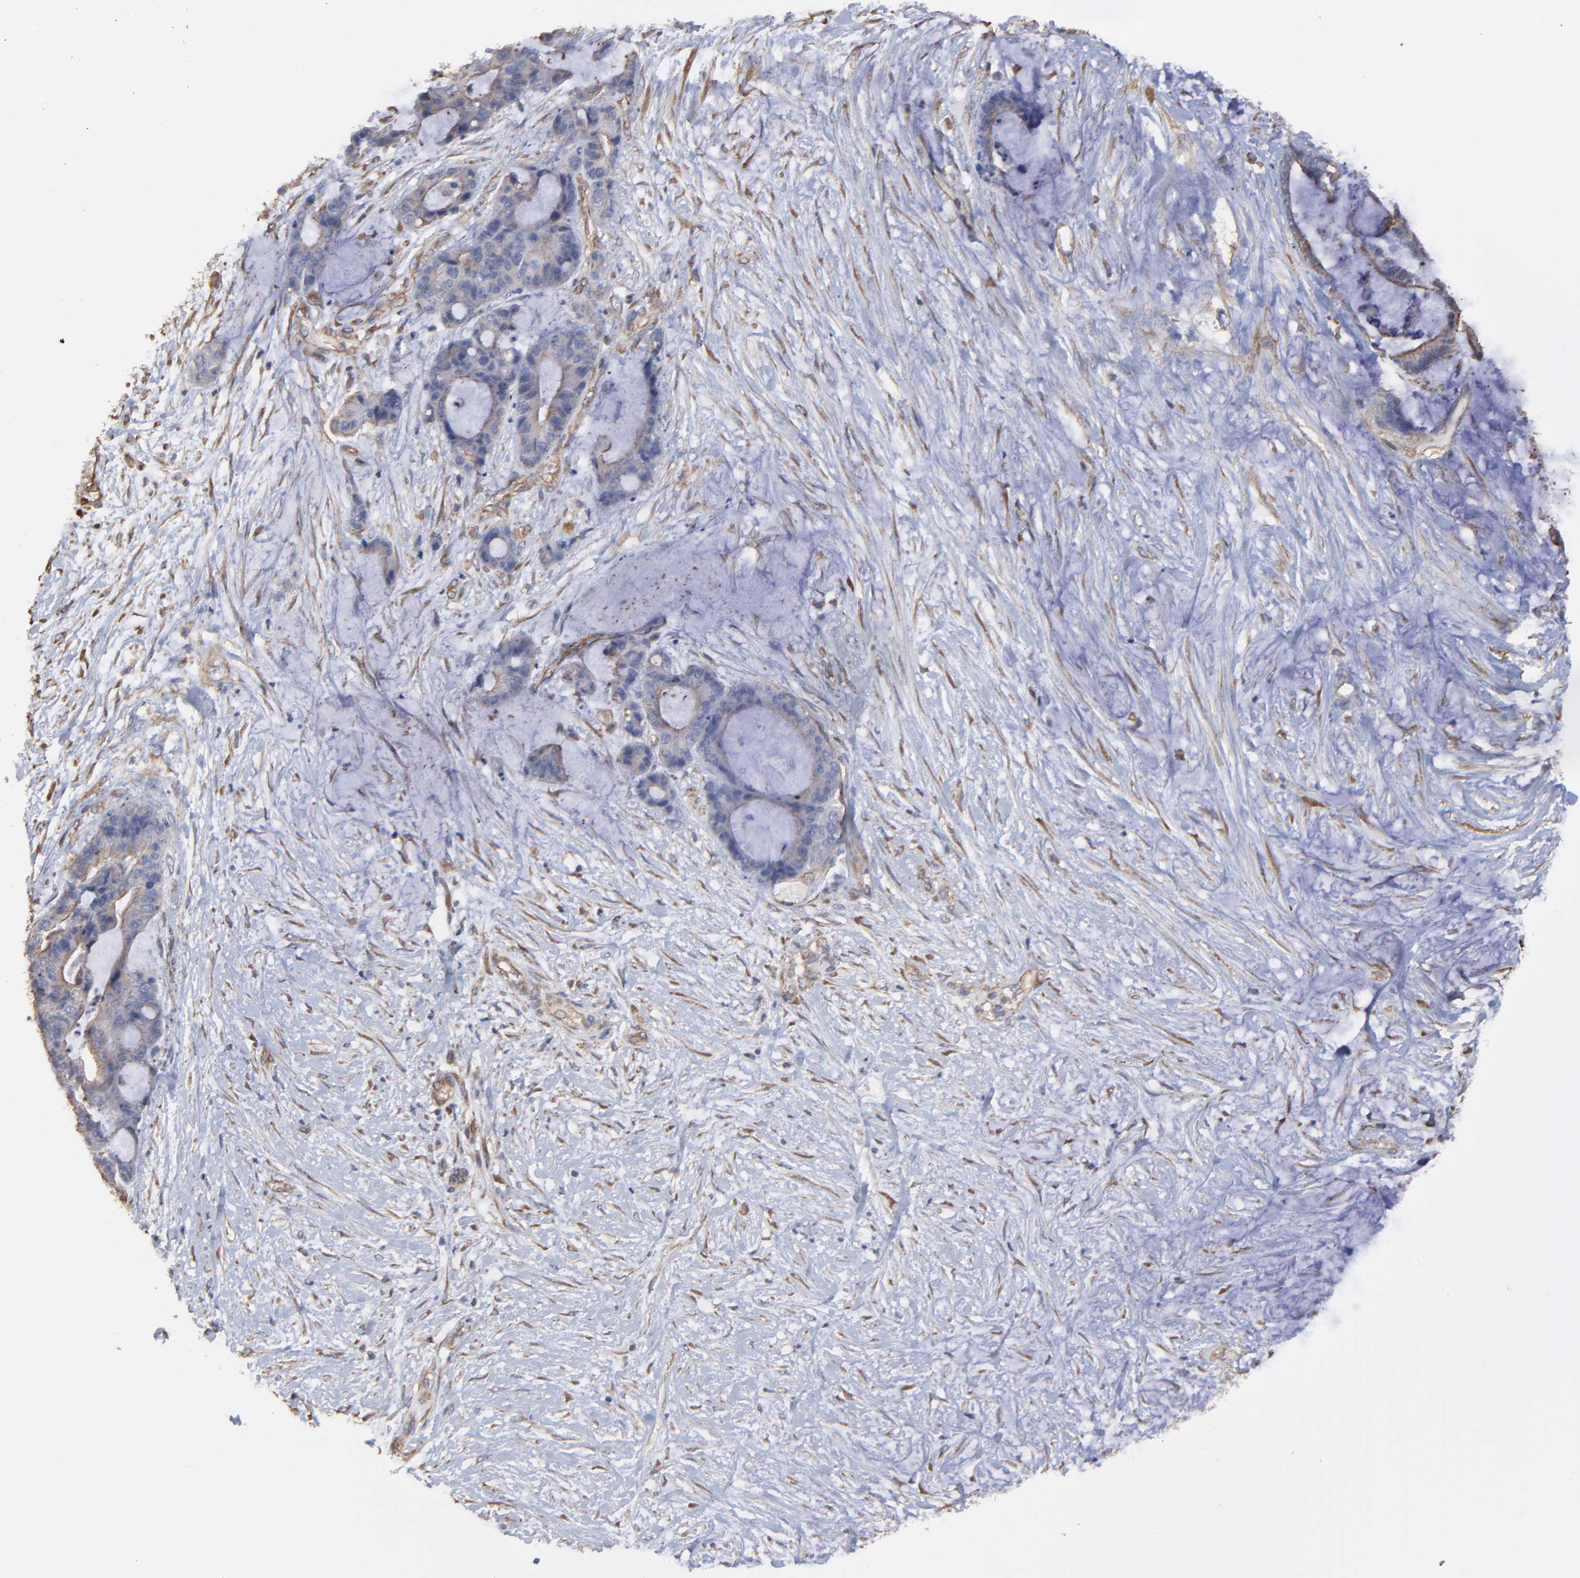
{"staining": {"intensity": "weak", "quantity": "25%-75%", "location": "cytoplasmic/membranous"}, "tissue": "liver cancer", "cell_type": "Tumor cells", "image_type": "cancer", "snomed": [{"axis": "morphology", "description": "Cholangiocarcinoma"}, {"axis": "topography", "description": "Liver"}], "caption": "This image shows immunohistochemistry staining of human cholangiocarcinoma (liver), with low weak cytoplasmic/membranous positivity in approximately 25%-75% of tumor cells.", "gene": "LRCH2", "patient": {"sex": "female", "age": 73}}